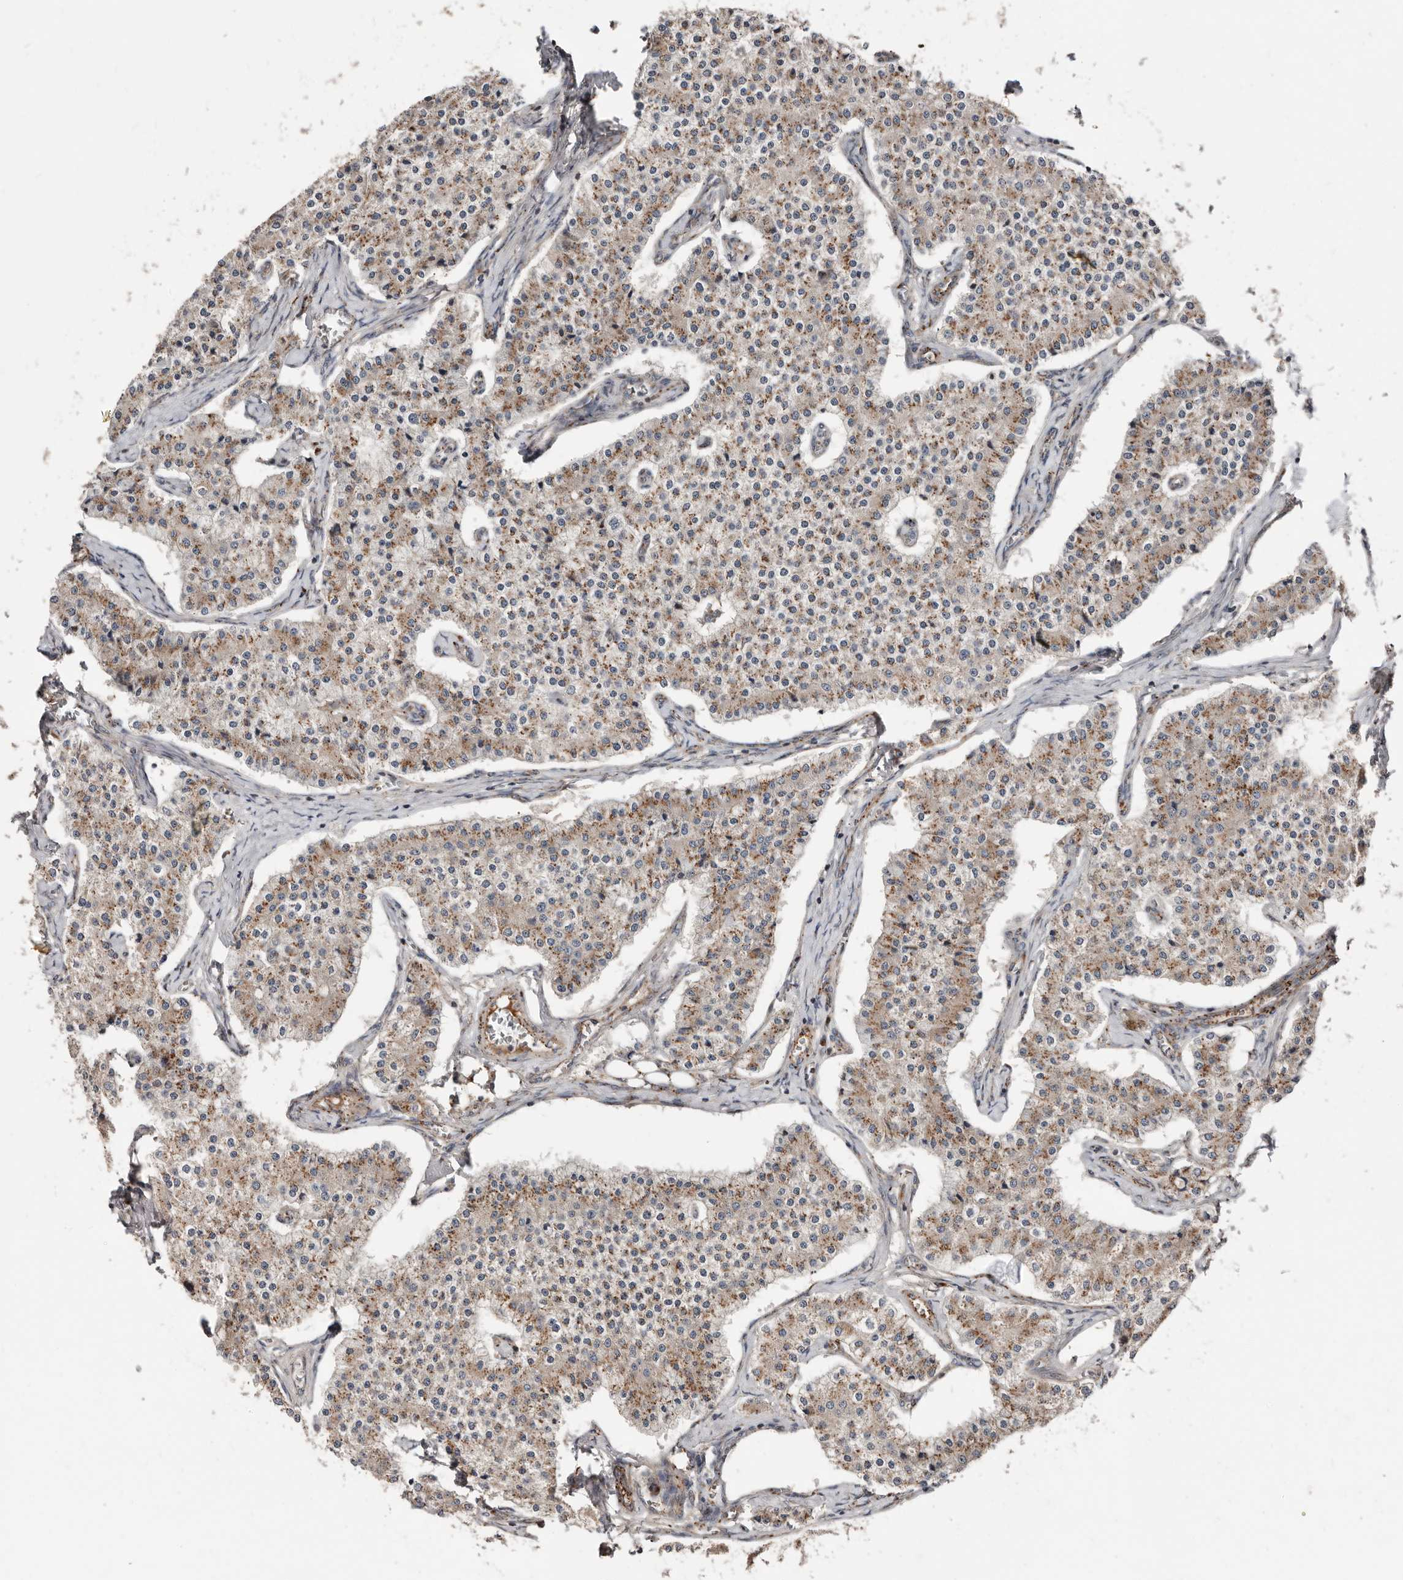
{"staining": {"intensity": "moderate", "quantity": ">75%", "location": "cytoplasmic/membranous"}, "tissue": "carcinoid", "cell_type": "Tumor cells", "image_type": "cancer", "snomed": [{"axis": "morphology", "description": "Carcinoid, malignant, NOS"}, {"axis": "topography", "description": "Colon"}], "caption": "Immunohistochemical staining of carcinoid (malignant) shows medium levels of moderate cytoplasmic/membranous positivity in approximately >75% of tumor cells. (DAB (3,3'-diaminobenzidine) IHC, brown staining for protein, blue staining for nuclei).", "gene": "COG1", "patient": {"sex": "female", "age": 52}}